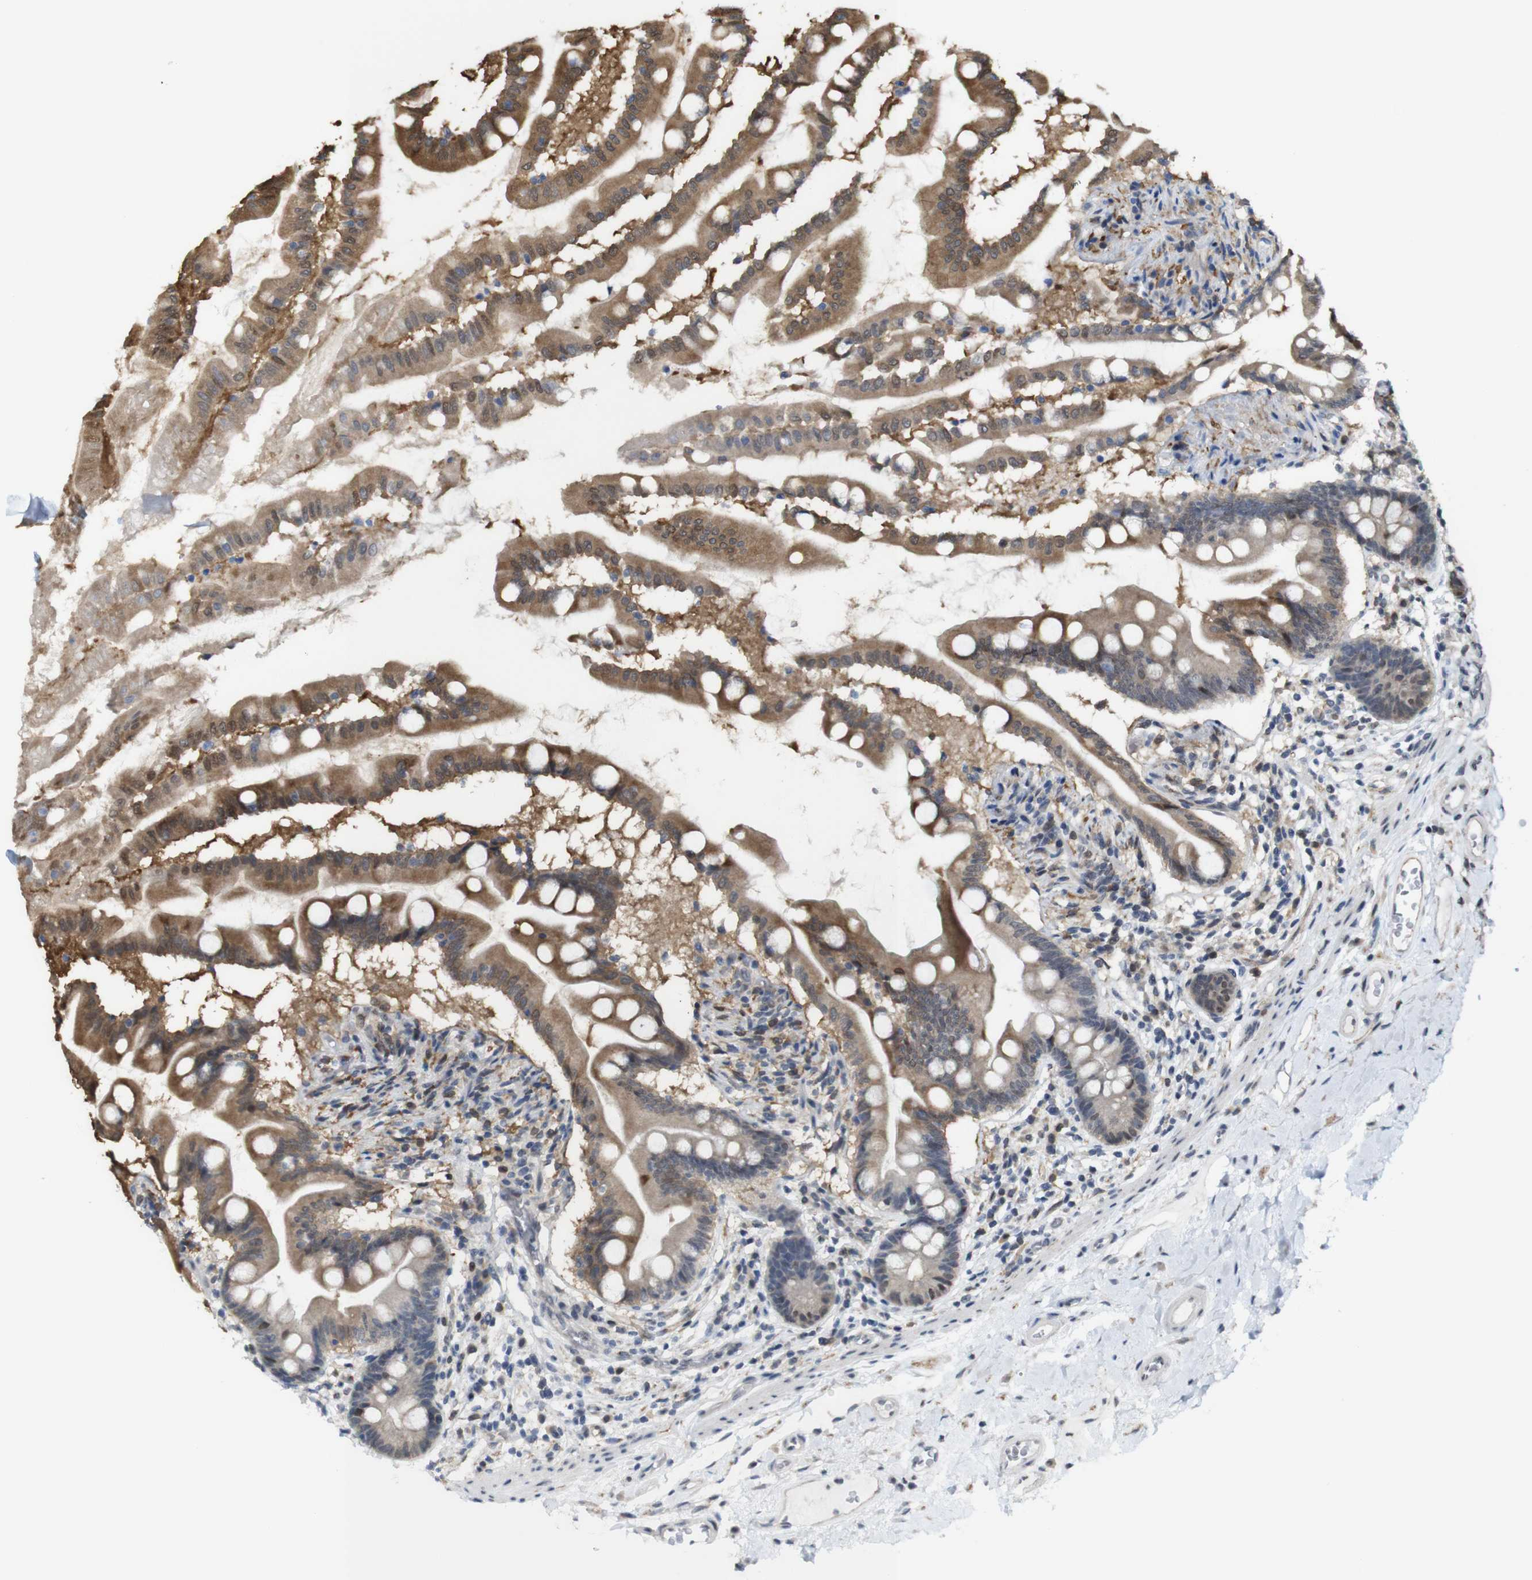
{"staining": {"intensity": "moderate", "quantity": ">75%", "location": "cytoplasmic/membranous,nuclear"}, "tissue": "small intestine", "cell_type": "Glandular cells", "image_type": "normal", "snomed": [{"axis": "morphology", "description": "Normal tissue, NOS"}, {"axis": "topography", "description": "Small intestine"}], "caption": "Protein expression analysis of benign human small intestine reveals moderate cytoplasmic/membranous,nuclear positivity in about >75% of glandular cells.", "gene": "PNMA8A", "patient": {"sex": "female", "age": 56}}